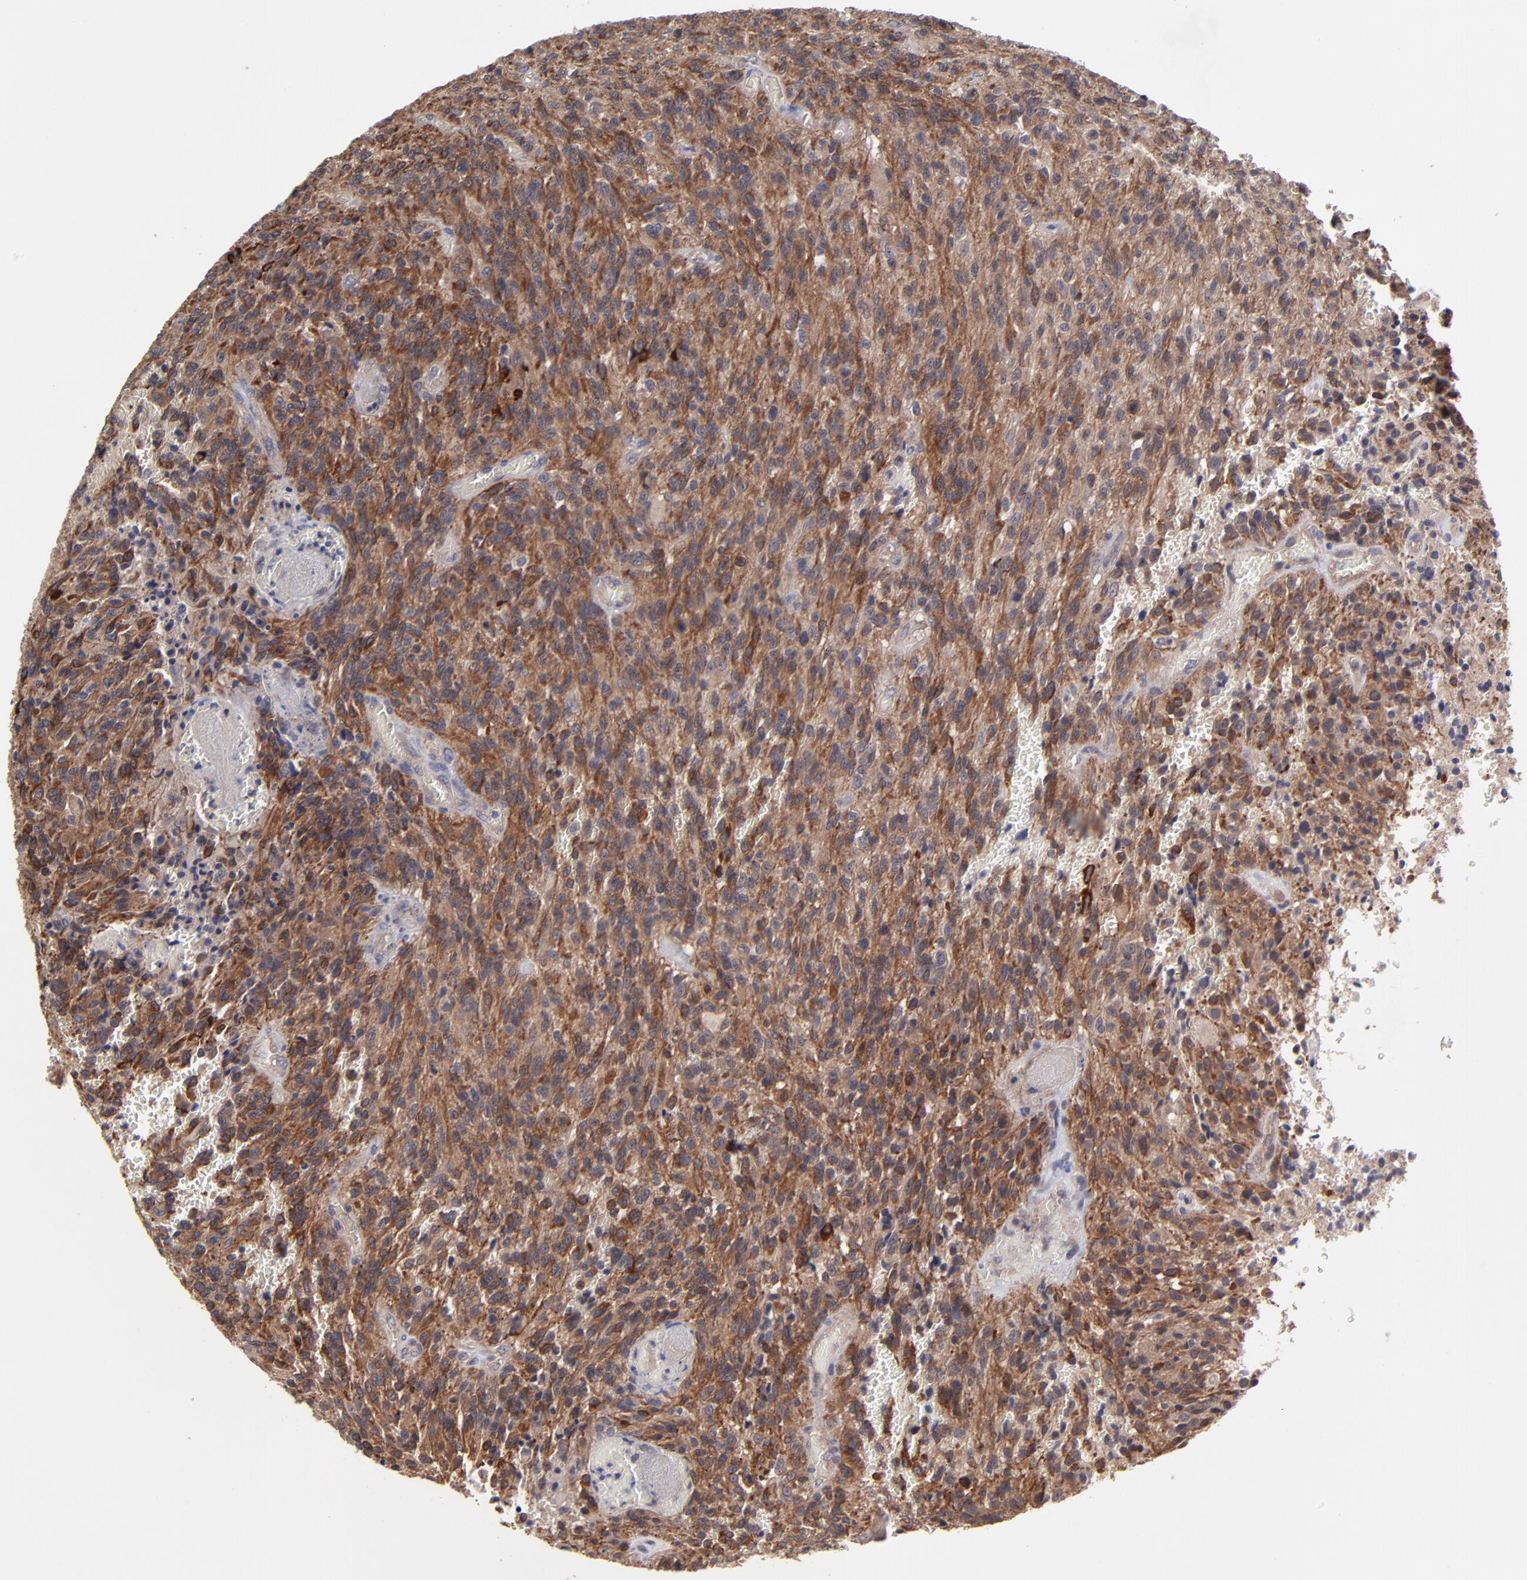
{"staining": {"intensity": "strong", "quantity": ">75%", "location": "cytoplasmic/membranous"}, "tissue": "glioma", "cell_type": "Tumor cells", "image_type": "cancer", "snomed": [{"axis": "morphology", "description": "Normal tissue, NOS"}, {"axis": "morphology", "description": "Glioma, malignant, High grade"}, {"axis": "topography", "description": "Cerebral cortex"}], "caption": "This is a photomicrograph of immunohistochemistry staining of malignant glioma (high-grade), which shows strong expression in the cytoplasmic/membranous of tumor cells.", "gene": "ZNF780B", "patient": {"sex": "male", "age": 56}}